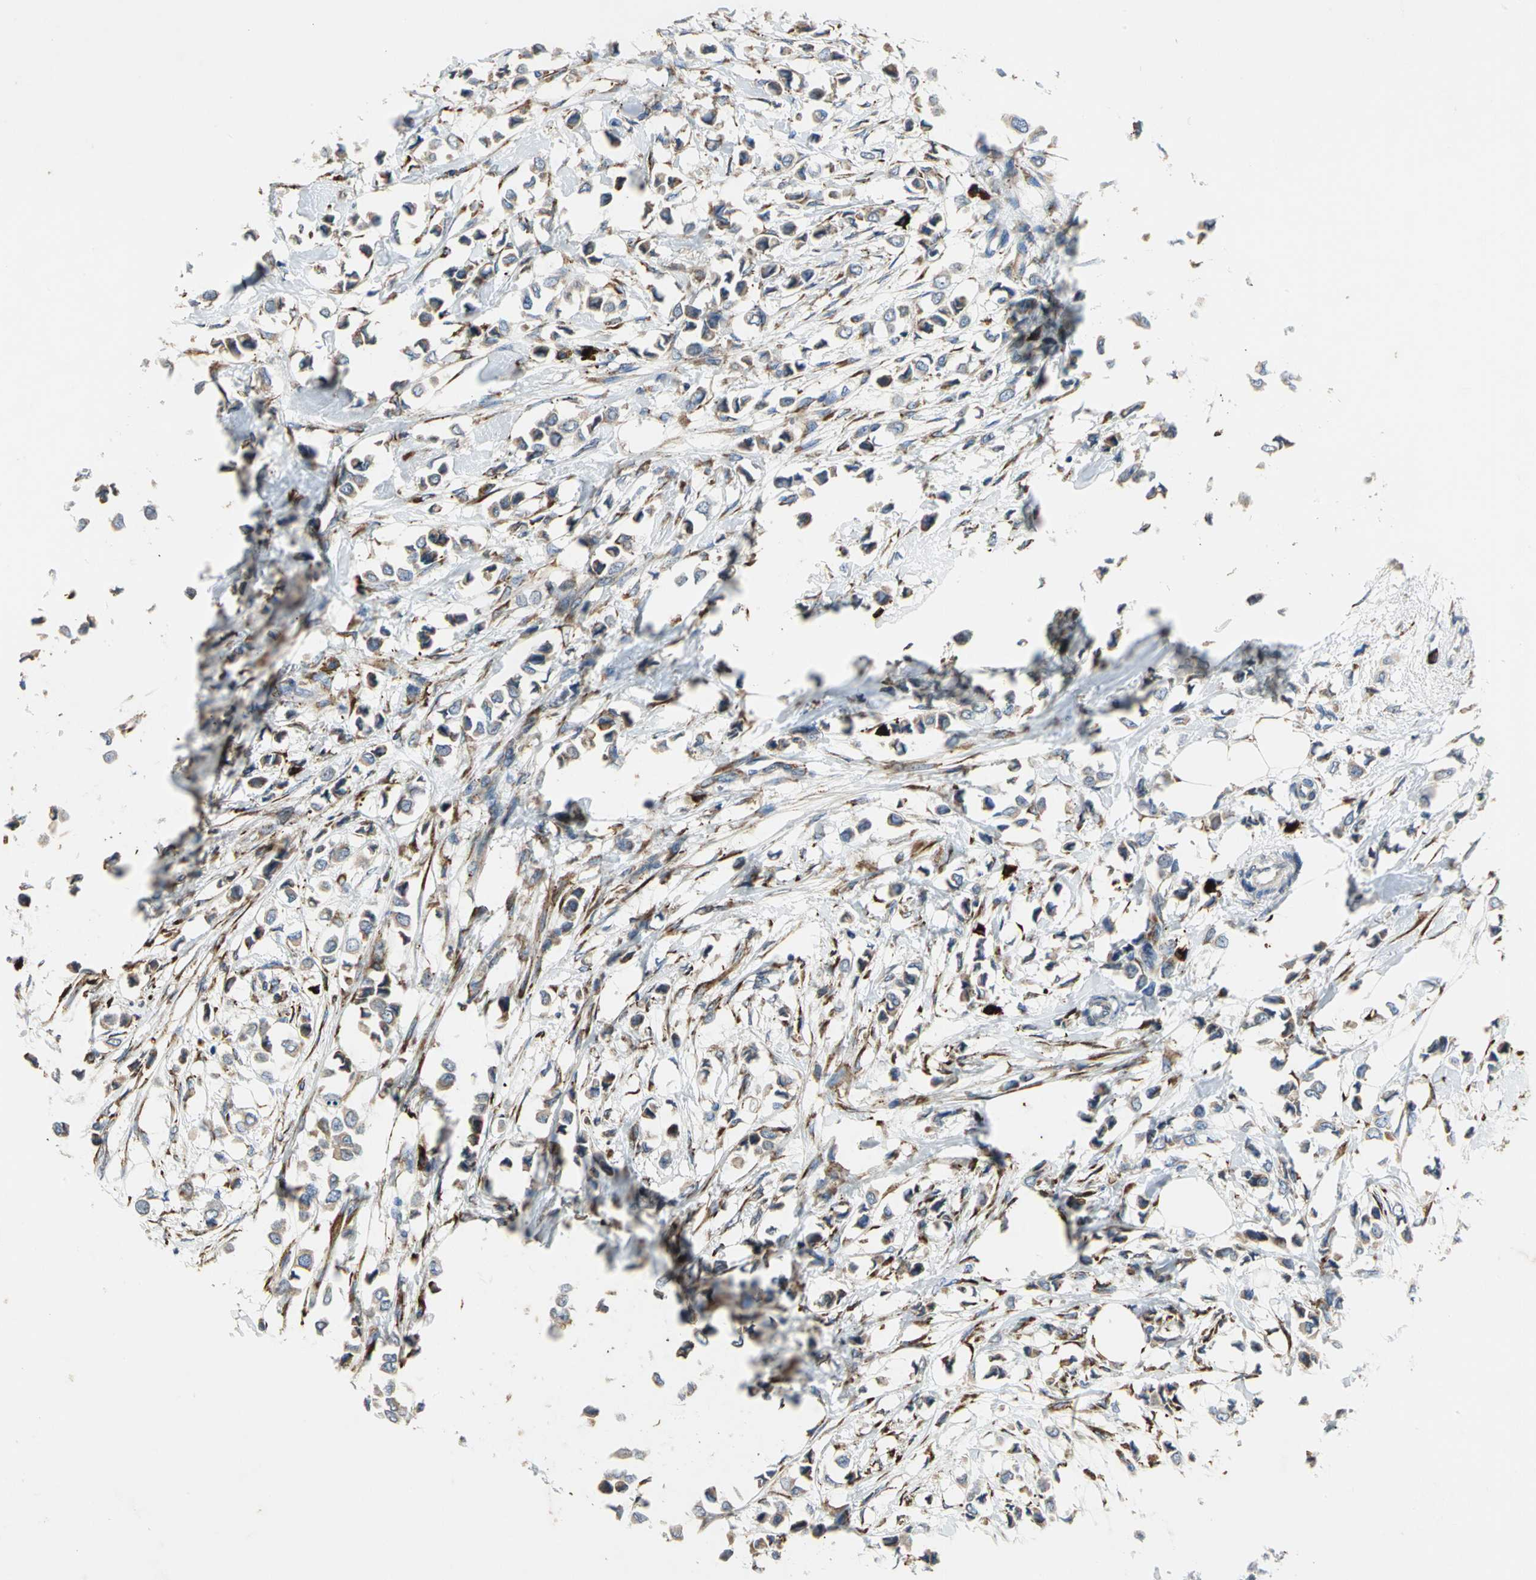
{"staining": {"intensity": "moderate", "quantity": ">75%", "location": "cytoplasmic/membranous"}, "tissue": "breast cancer", "cell_type": "Tumor cells", "image_type": "cancer", "snomed": [{"axis": "morphology", "description": "Lobular carcinoma"}, {"axis": "topography", "description": "Breast"}], "caption": "Protein analysis of breast lobular carcinoma tissue displays moderate cytoplasmic/membranous positivity in about >75% of tumor cells.", "gene": "SDF2L1", "patient": {"sex": "female", "age": 51}}